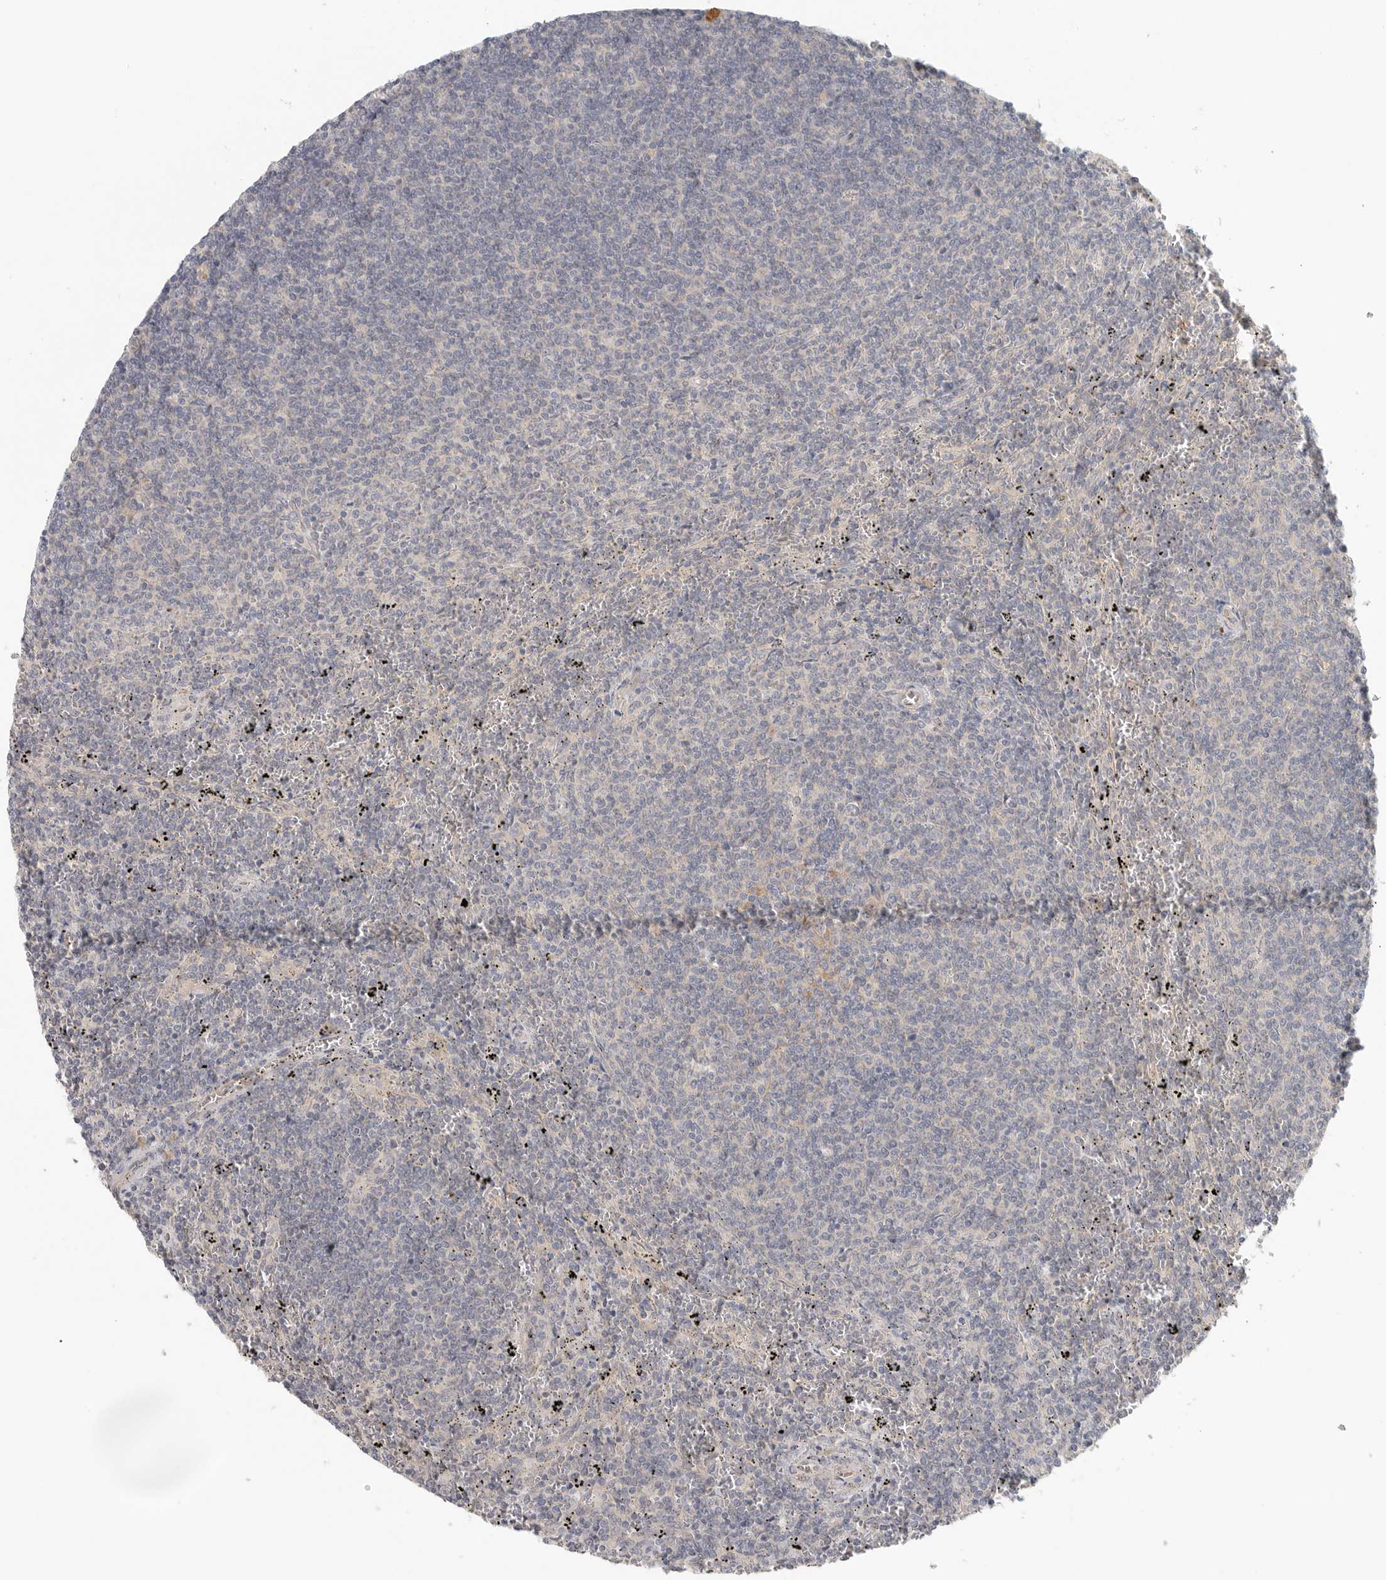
{"staining": {"intensity": "negative", "quantity": "none", "location": "none"}, "tissue": "lymphoma", "cell_type": "Tumor cells", "image_type": "cancer", "snomed": [{"axis": "morphology", "description": "Malignant lymphoma, non-Hodgkin's type, Low grade"}, {"axis": "topography", "description": "Spleen"}], "caption": "Immunohistochemistry (IHC) micrograph of human lymphoma stained for a protein (brown), which demonstrates no staining in tumor cells.", "gene": "HDAC6", "patient": {"sex": "female", "age": 50}}